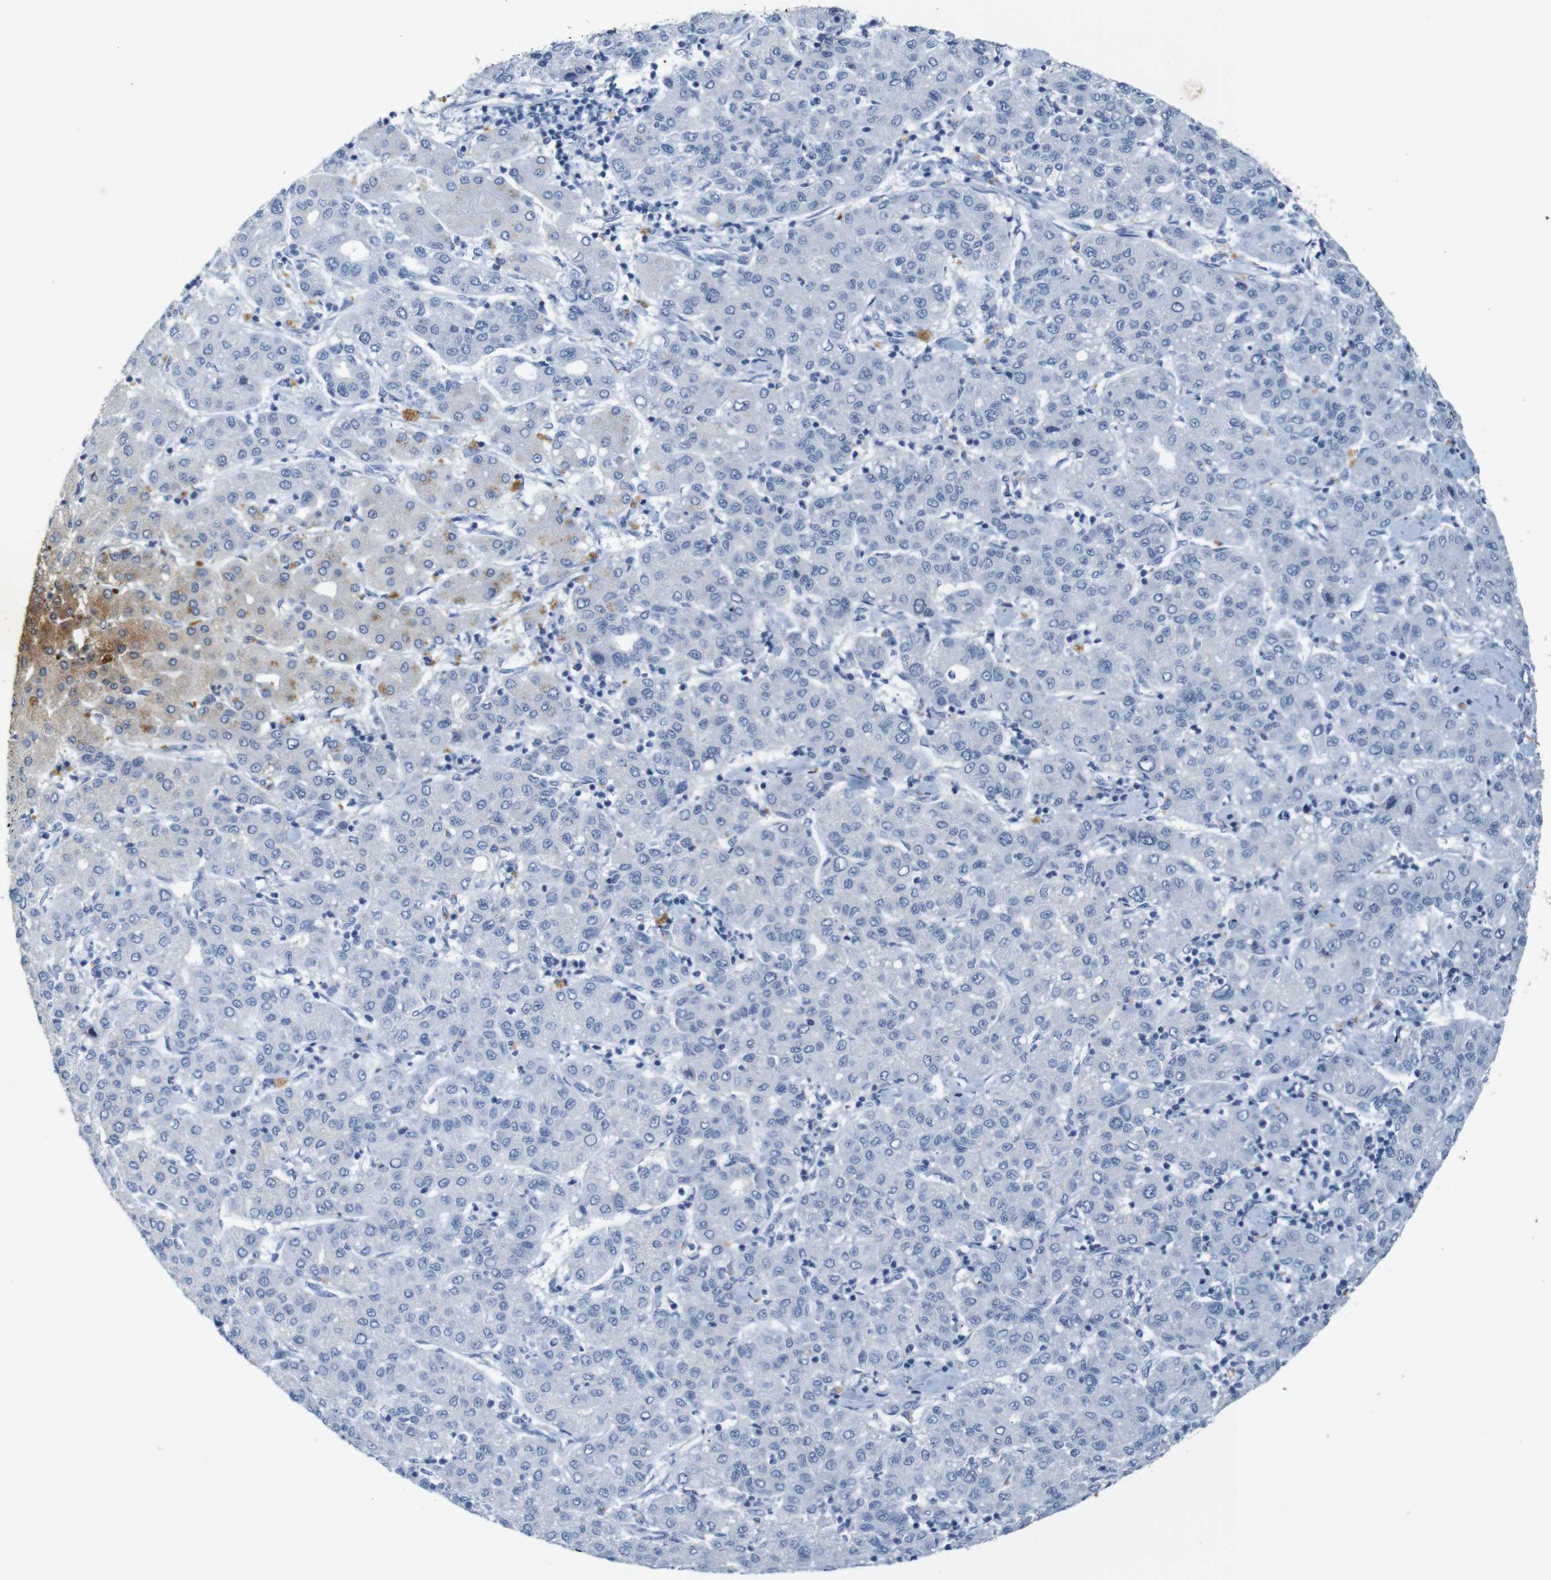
{"staining": {"intensity": "negative", "quantity": "none", "location": "none"}, "tissue": "liver cancer", "cell_type": "Tumor cells", "image_type": "cancer", "snomed": [{"axis": "morphology", "description": "Carcinoma, Hepatocellular, NOS"}, {"axis": "topography", "description": "Liver"}], "caption": "A high-resolution micrograph shows IHC staining of hepatocellular carcinoma (liver), which demonstrates no significant staining in tumor cells. (Brightfield microscopy of DAB immunohistochemistry (IHC) at high magnification).", "gene": "CDK2", "patient": {"sex": "male", "age": 65}}